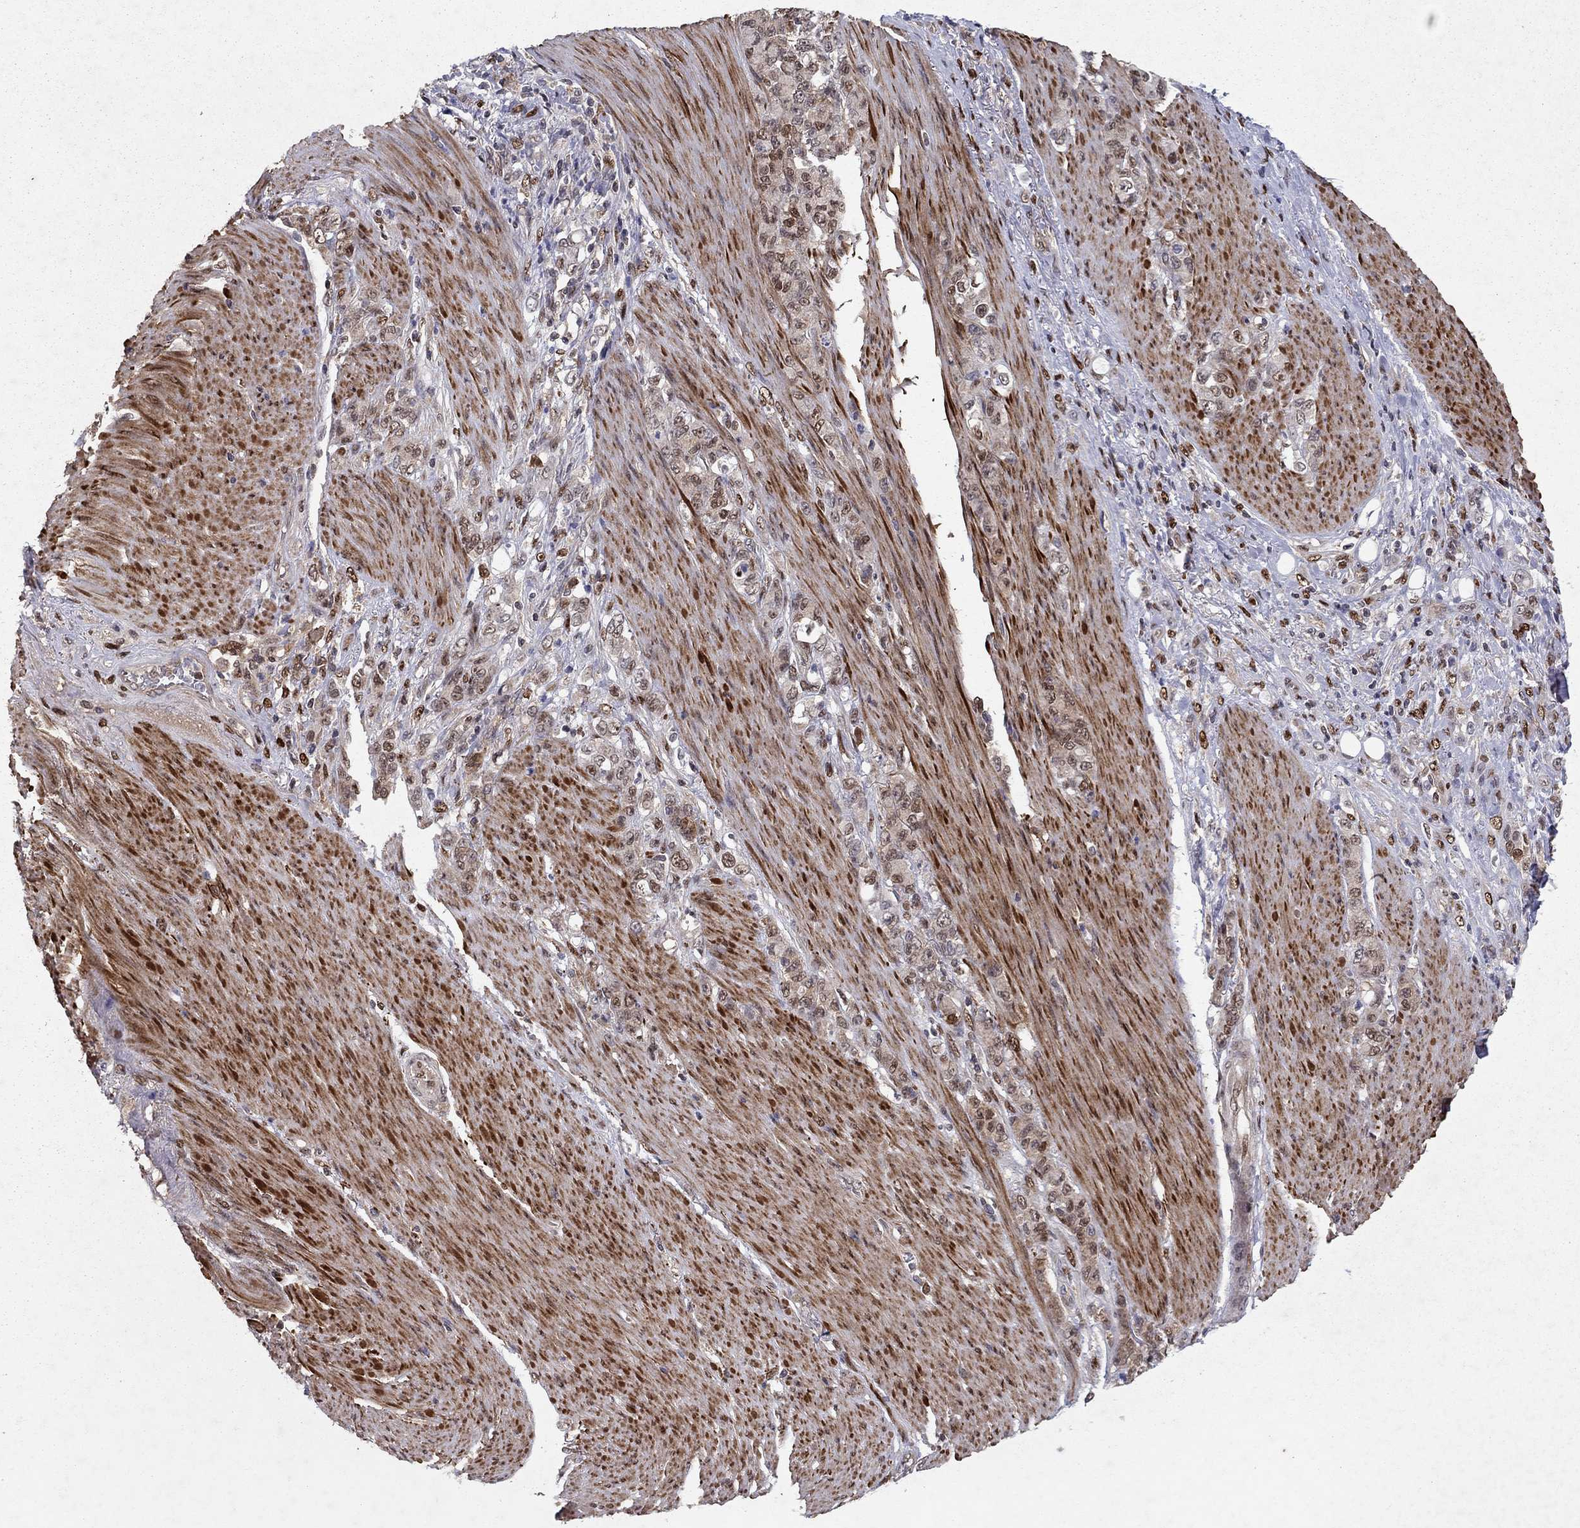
{"staining": {"intensity": "moderate", "quantity": "25%-75%", "location": "nuclear"}, "tissue": "stomach cancer", "cell_type": "Tumor cells", "image_type": "cancer", "snomed": [{"axis": "morphology", "description": "Adenocarcinoma, NOS"}, {"axis": "topography", "description": "Stomach"}], "caption": "The immunohistochemical stain shows moderate nuclear staining in tumor cells of stomach adenocarcinoma tissue.", "gene": "CRTC1", "patient": {"sex": "female", "age": 79}}